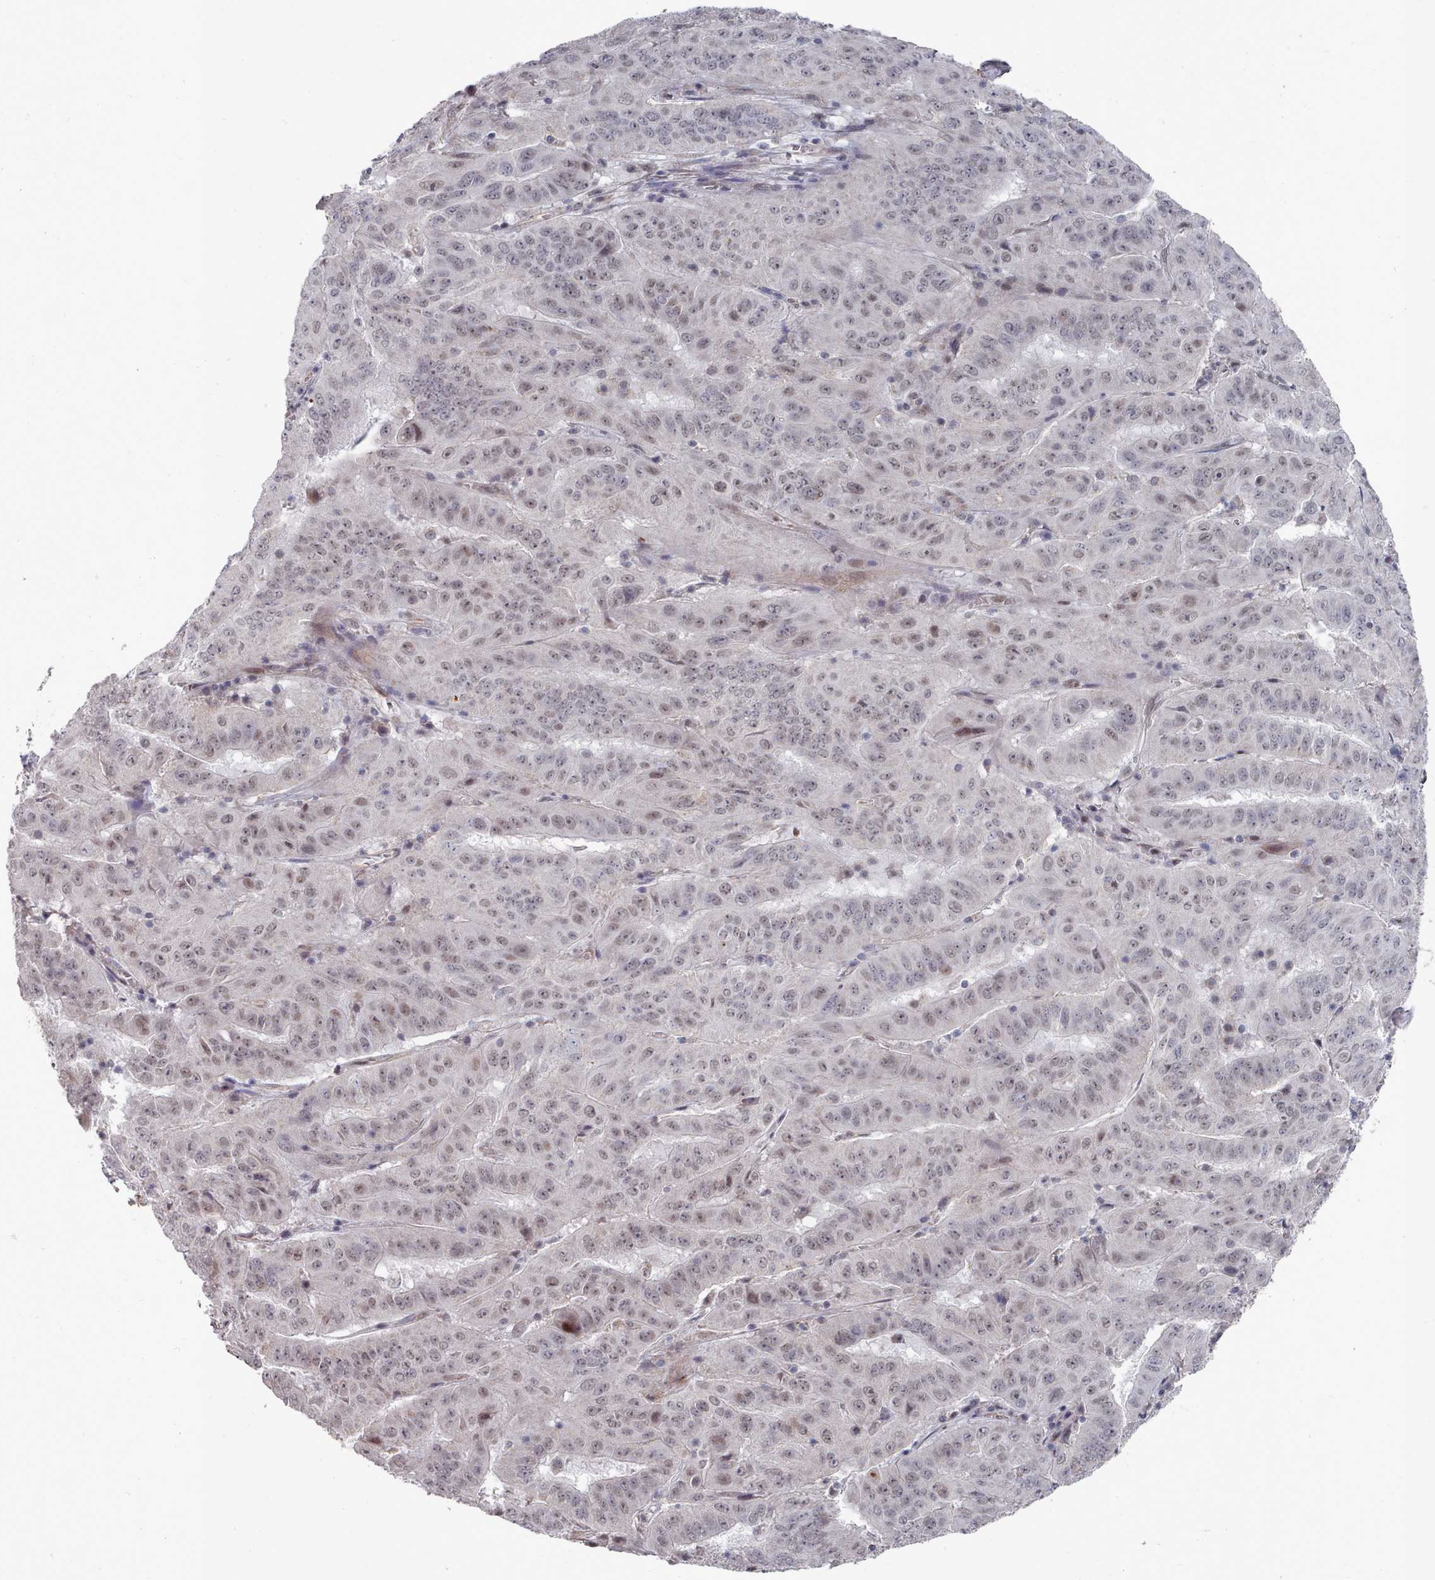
{"staining": {"intensity": "weak", "quantity": "25%-75%", "location": "nuclear"}, "tissue": "pancreatic cancer", "cell_type": "Tumor cells", "image_type": "cancer", "snomed": [{"axis": "morphology", "description": "Adenocarcinoma, NOS"}, {"axis": "topography", "description": "Pancreas"}], "caption": "This image displays immunohistochemistry staining of human pancreatic cancer (adenocarcinoma), with low weak nuclear positivity in about 25%-75% of tumor cells.", "gene": "CPSF4", "patient": {"sex": "male", "age": 63}}